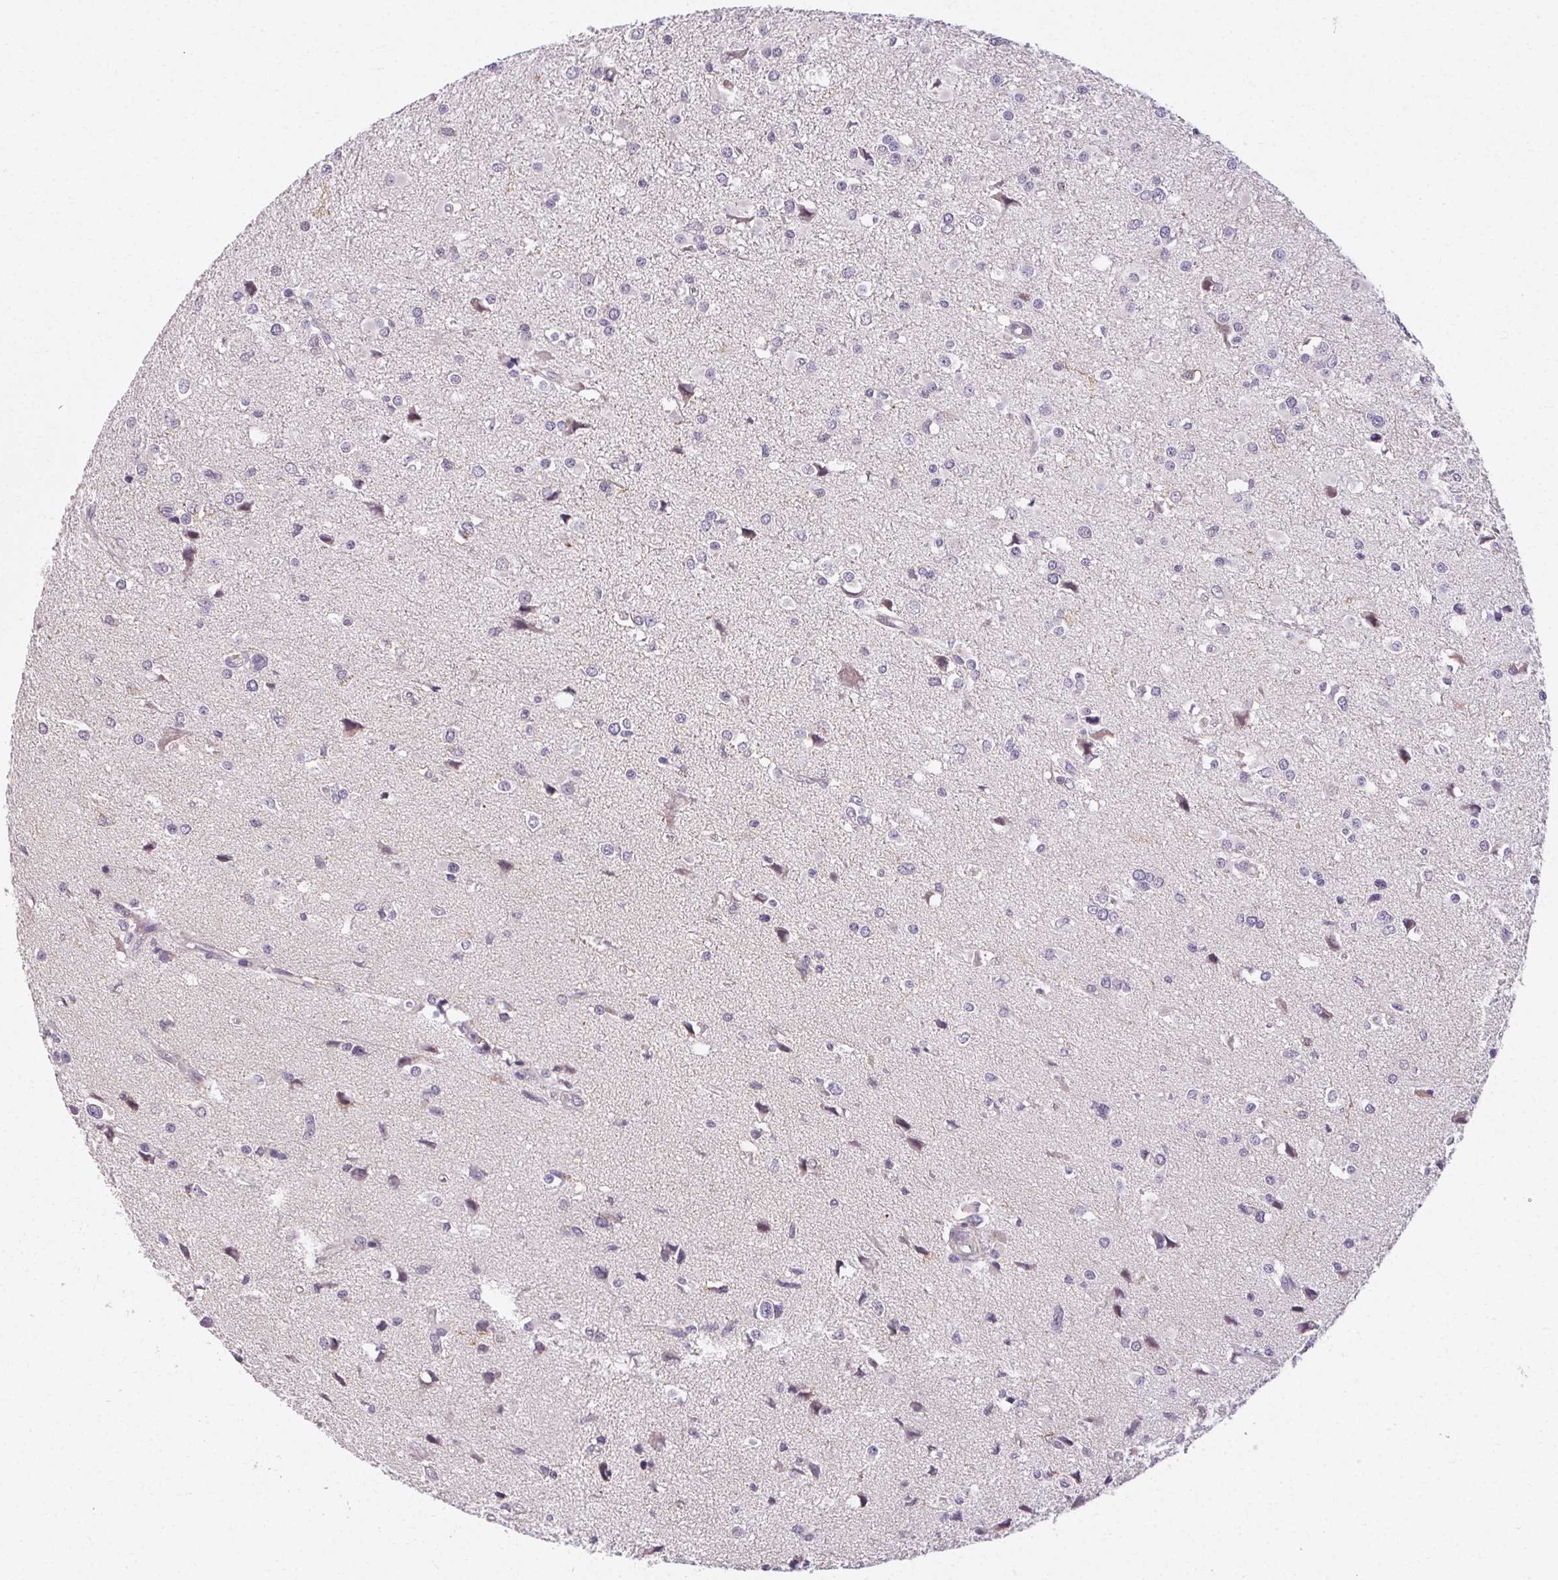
{"staining": {"intensity": "negative", "quantity": "none", "location": "none"}, "tissue": "glioma", "cell_type": "Tumor cells", "image_type": "cancer", "snomed": [{"axis": "morphology", "description": "Glioma, malignant, High grade"}, {"axis": "topography", "description": "Brain"}], "caption": "A high-resolution micrograph shows immunohistochemistry (IHC) staining of glioma, which displays no significant expression in tumor cells.", "gene": "TMEM52B", "patient": {"sex": "male", "age": 54}}